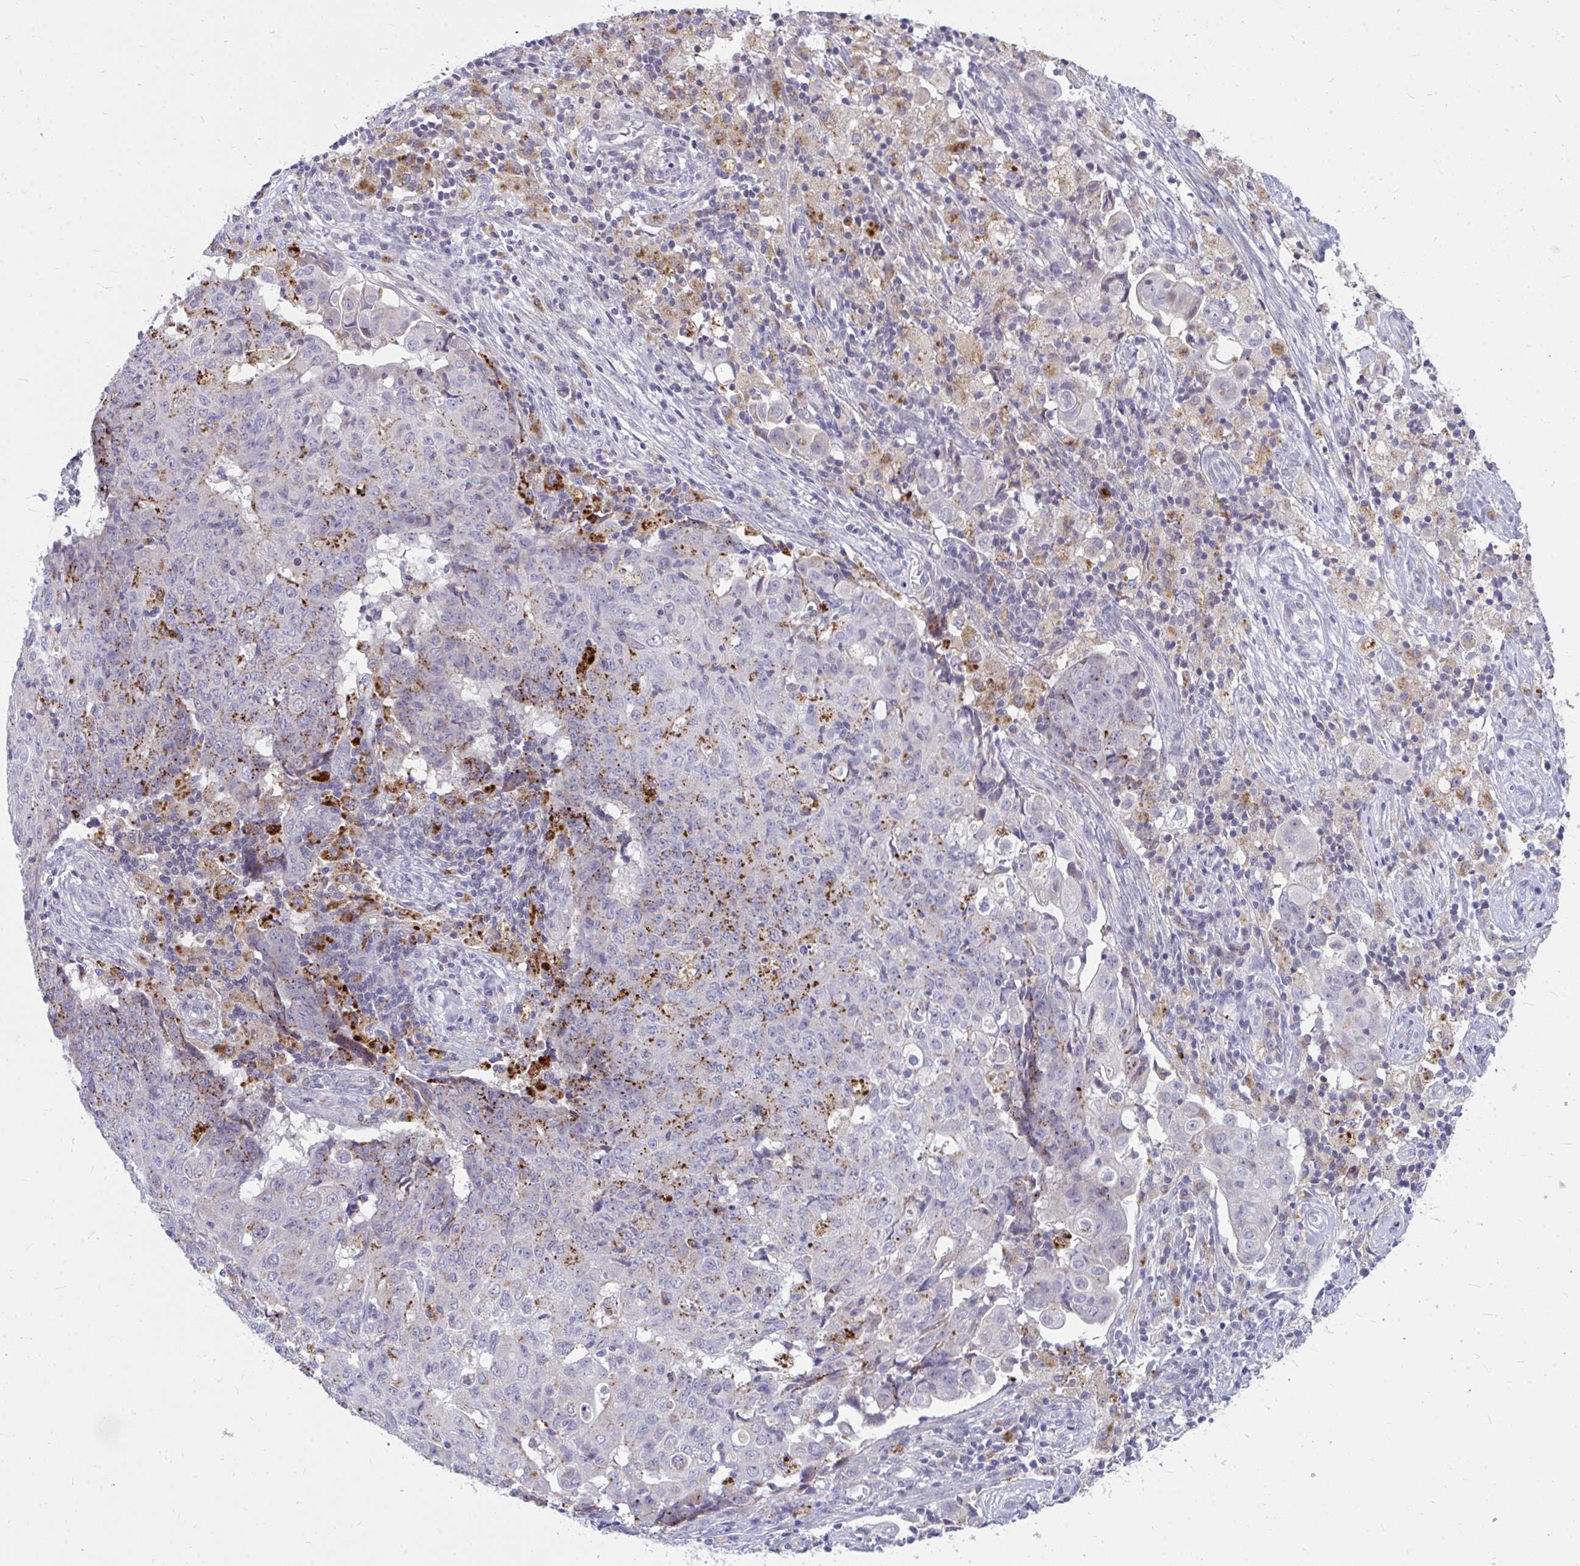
{"staining": {"intensity": "moderate", "quantity": "<25%", "location": "cytoplasmic/membranous"}, "tissue": "ovarian cancer", "cell_type": "Tumor cells", "image_type": "cancer", "snomed": [{"axis": "morphology", "description": "Carcinoma, endometroid"}, {"axis": "topography", "description": "Ovary"}], "caption": "Tumor cells reveal moderate cytoplasmic/membranous staining in about <25% of cells in ovarian cancer (endometroid carcinoma).", "gene": "ZSCAN25", "patient": {"sex": "female", "age": 42}}